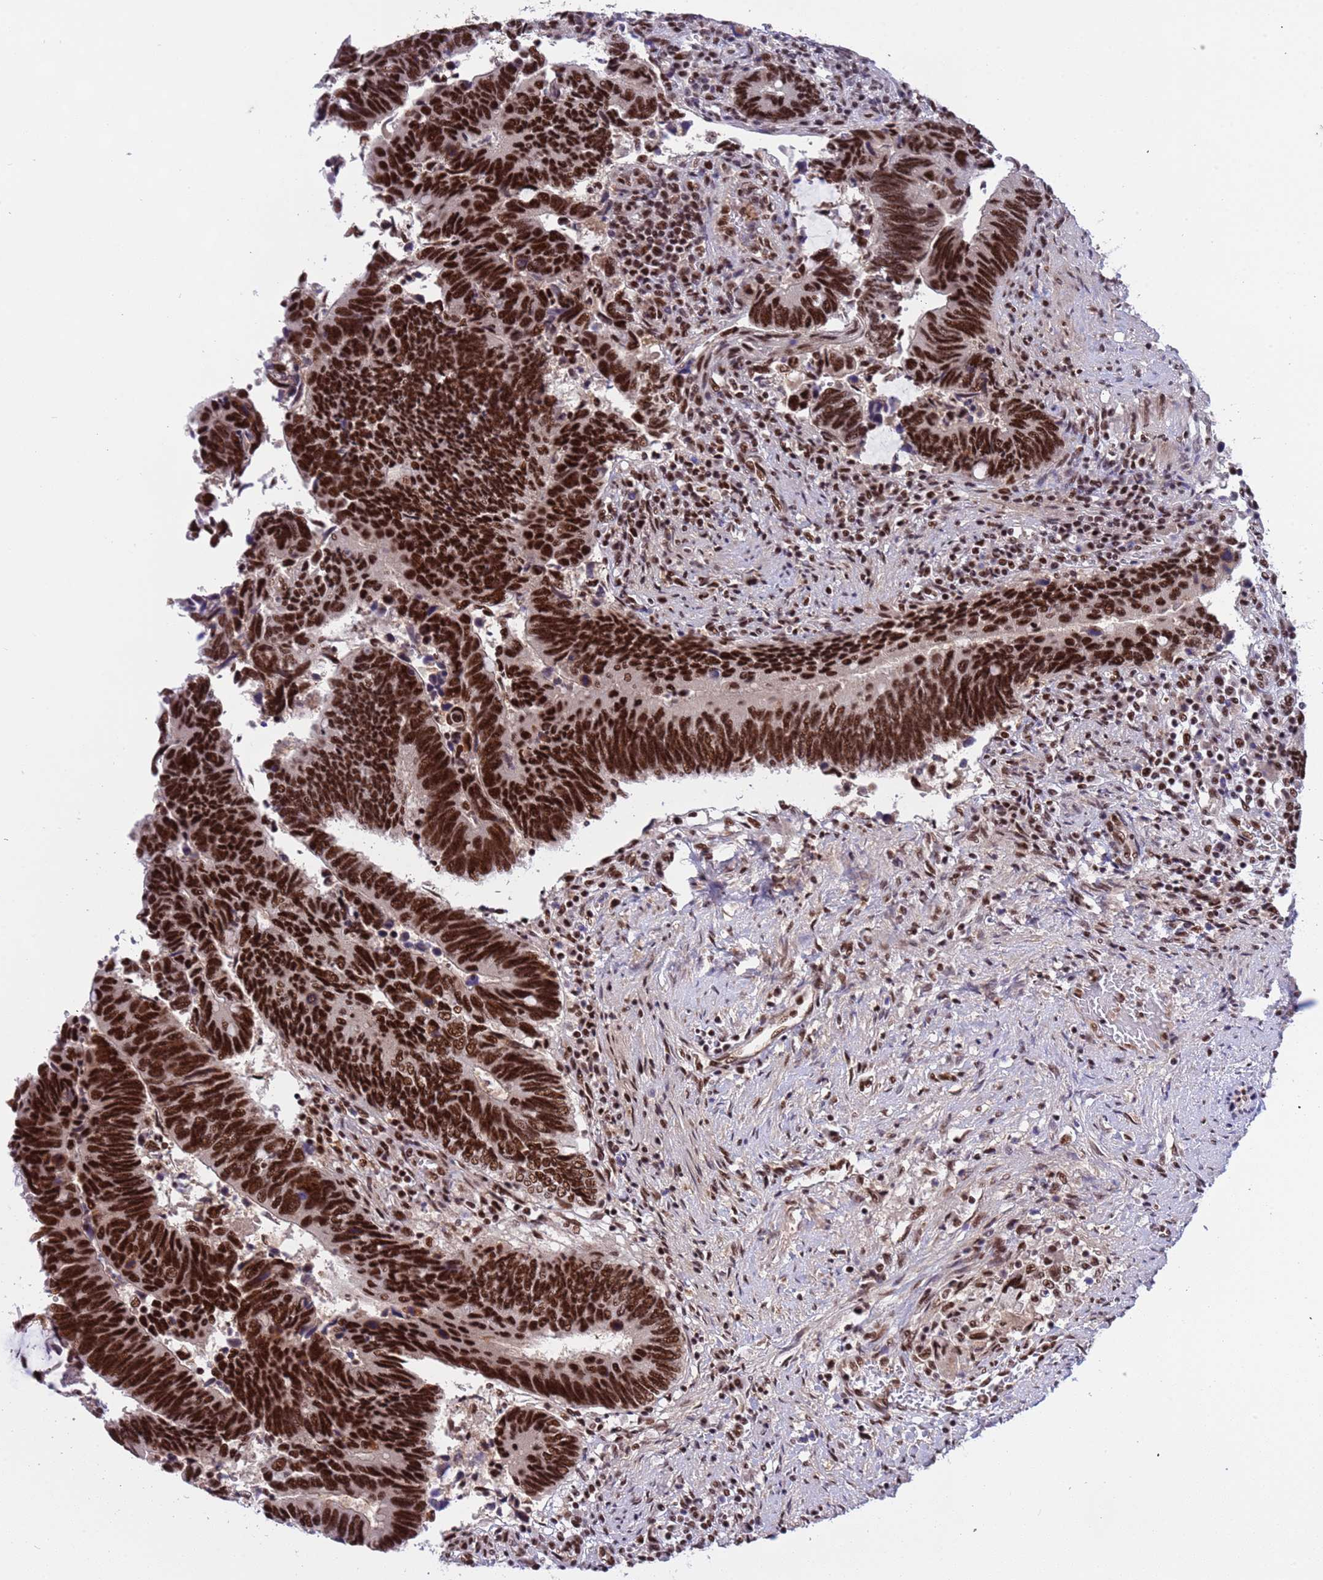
{"staining": {"intensity": "strong", "quantity": ">75%", "location": "nuclear"}, "tissue": "colorectal cancer", "cell_type": "Tumor cells", "image_type": "cancer", "snomed": [{"axis": "morphology", "description": "Adenocarcinoma, NOS"}, {"axis": "topography", "description": "Colon"}], "caption": "Immunohistochemistry (IHC) histopathology image of human colorectal adenocarcinoma stained for a protein (brown), which reveals high levels of strong nuclear expression in about >75% of tumor cells.", "gene": "SRRT", "patient": {"sex": "male", "age": 87}}